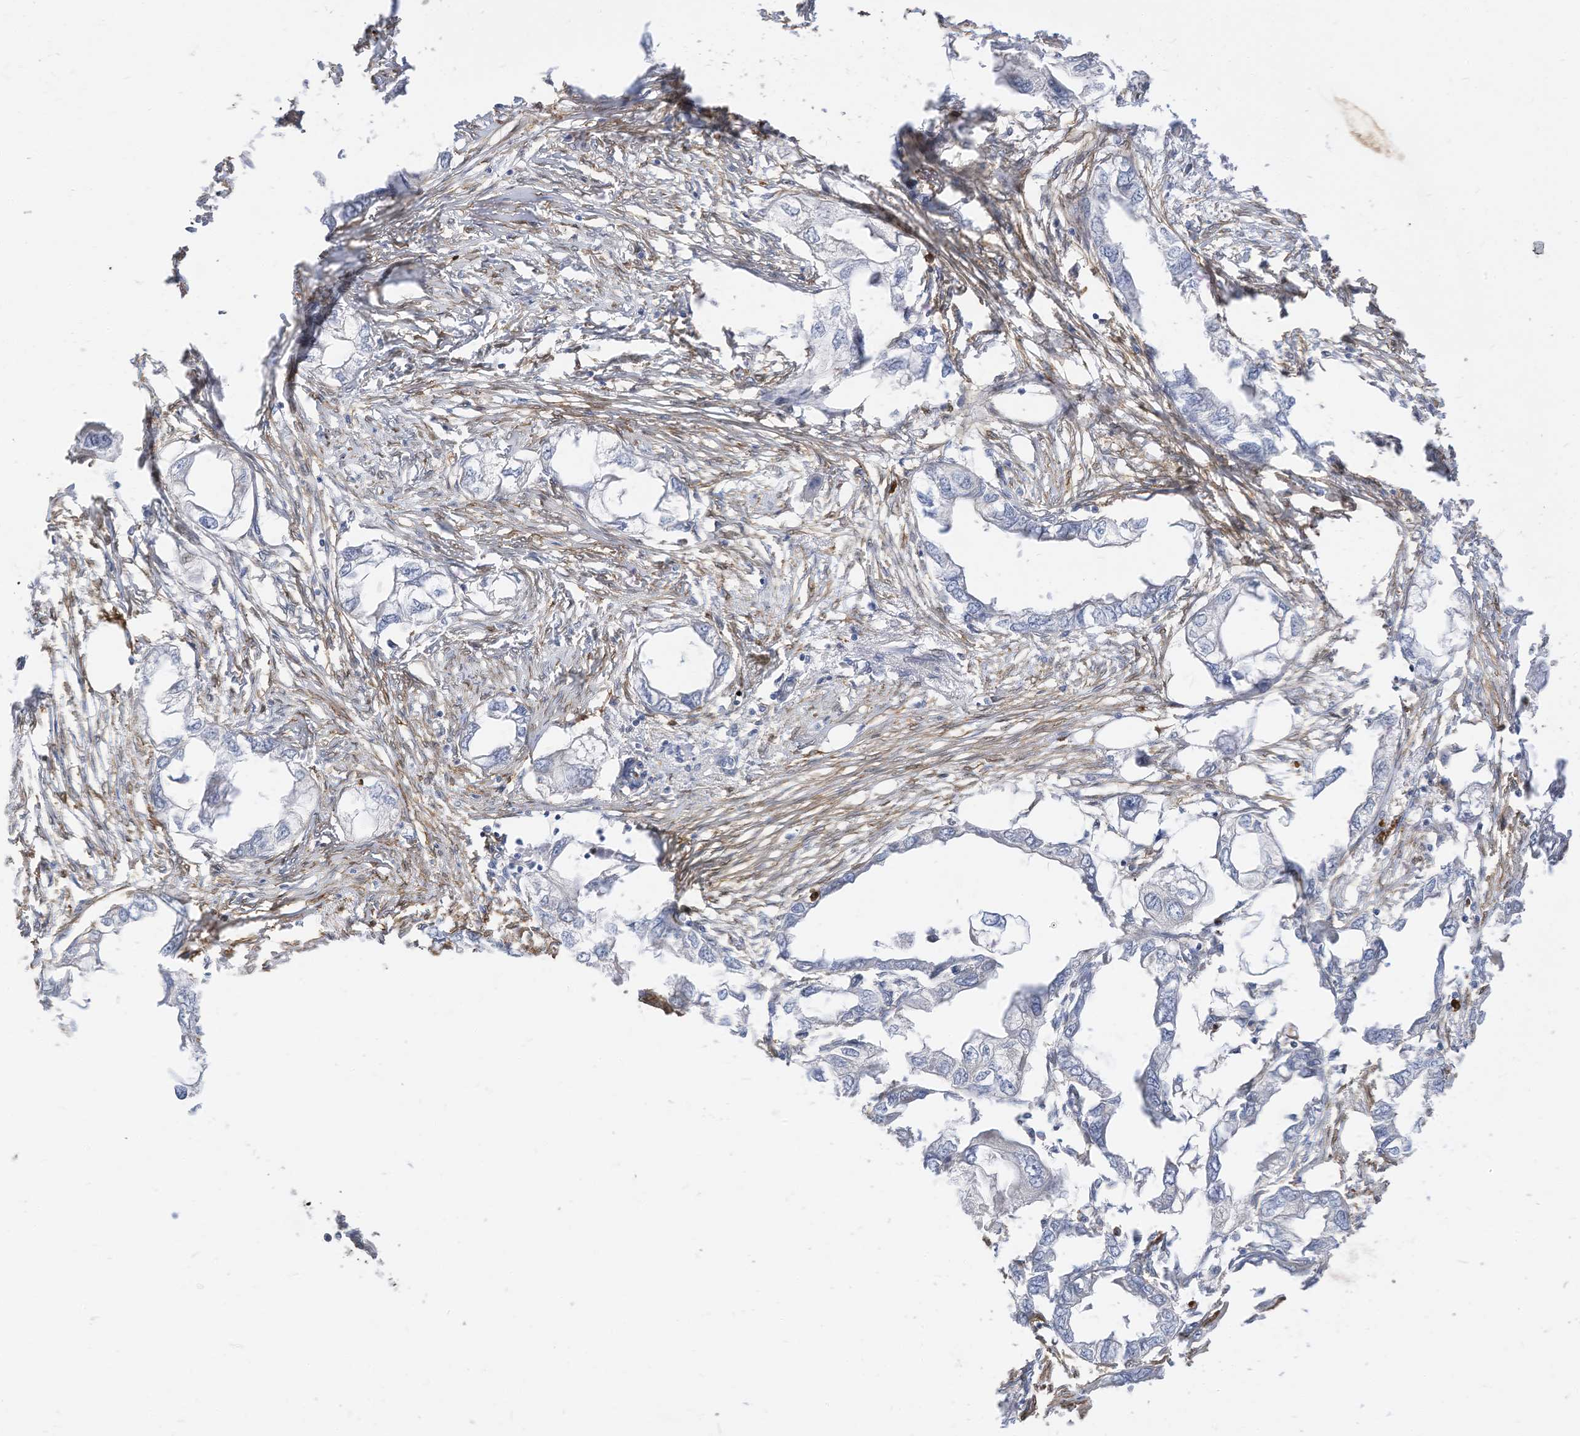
{"staining": {"intensity": "negative", "quantity": "none", "location": "none"}, "tissue": "endometrial cancer", "cell_type": "Tumor cells", "image_type": "cancer", "snomed": [{"axis": "morphology", "description": "Adenocarcinoma, NOS"}, {"axis": "morphology", "description": "Adenocarcinoma, metastatic, NOS"}, {"axis": "topography", "description": "Adipose tissue"}, {"axis": "topography", "description": "Endometrium"}], "caption": "There is no significant staining in tumor cells of endometrial adenocarcinoma.", "gene": "ATP13A1", "patient": {"sex": "female", "age": 67}}